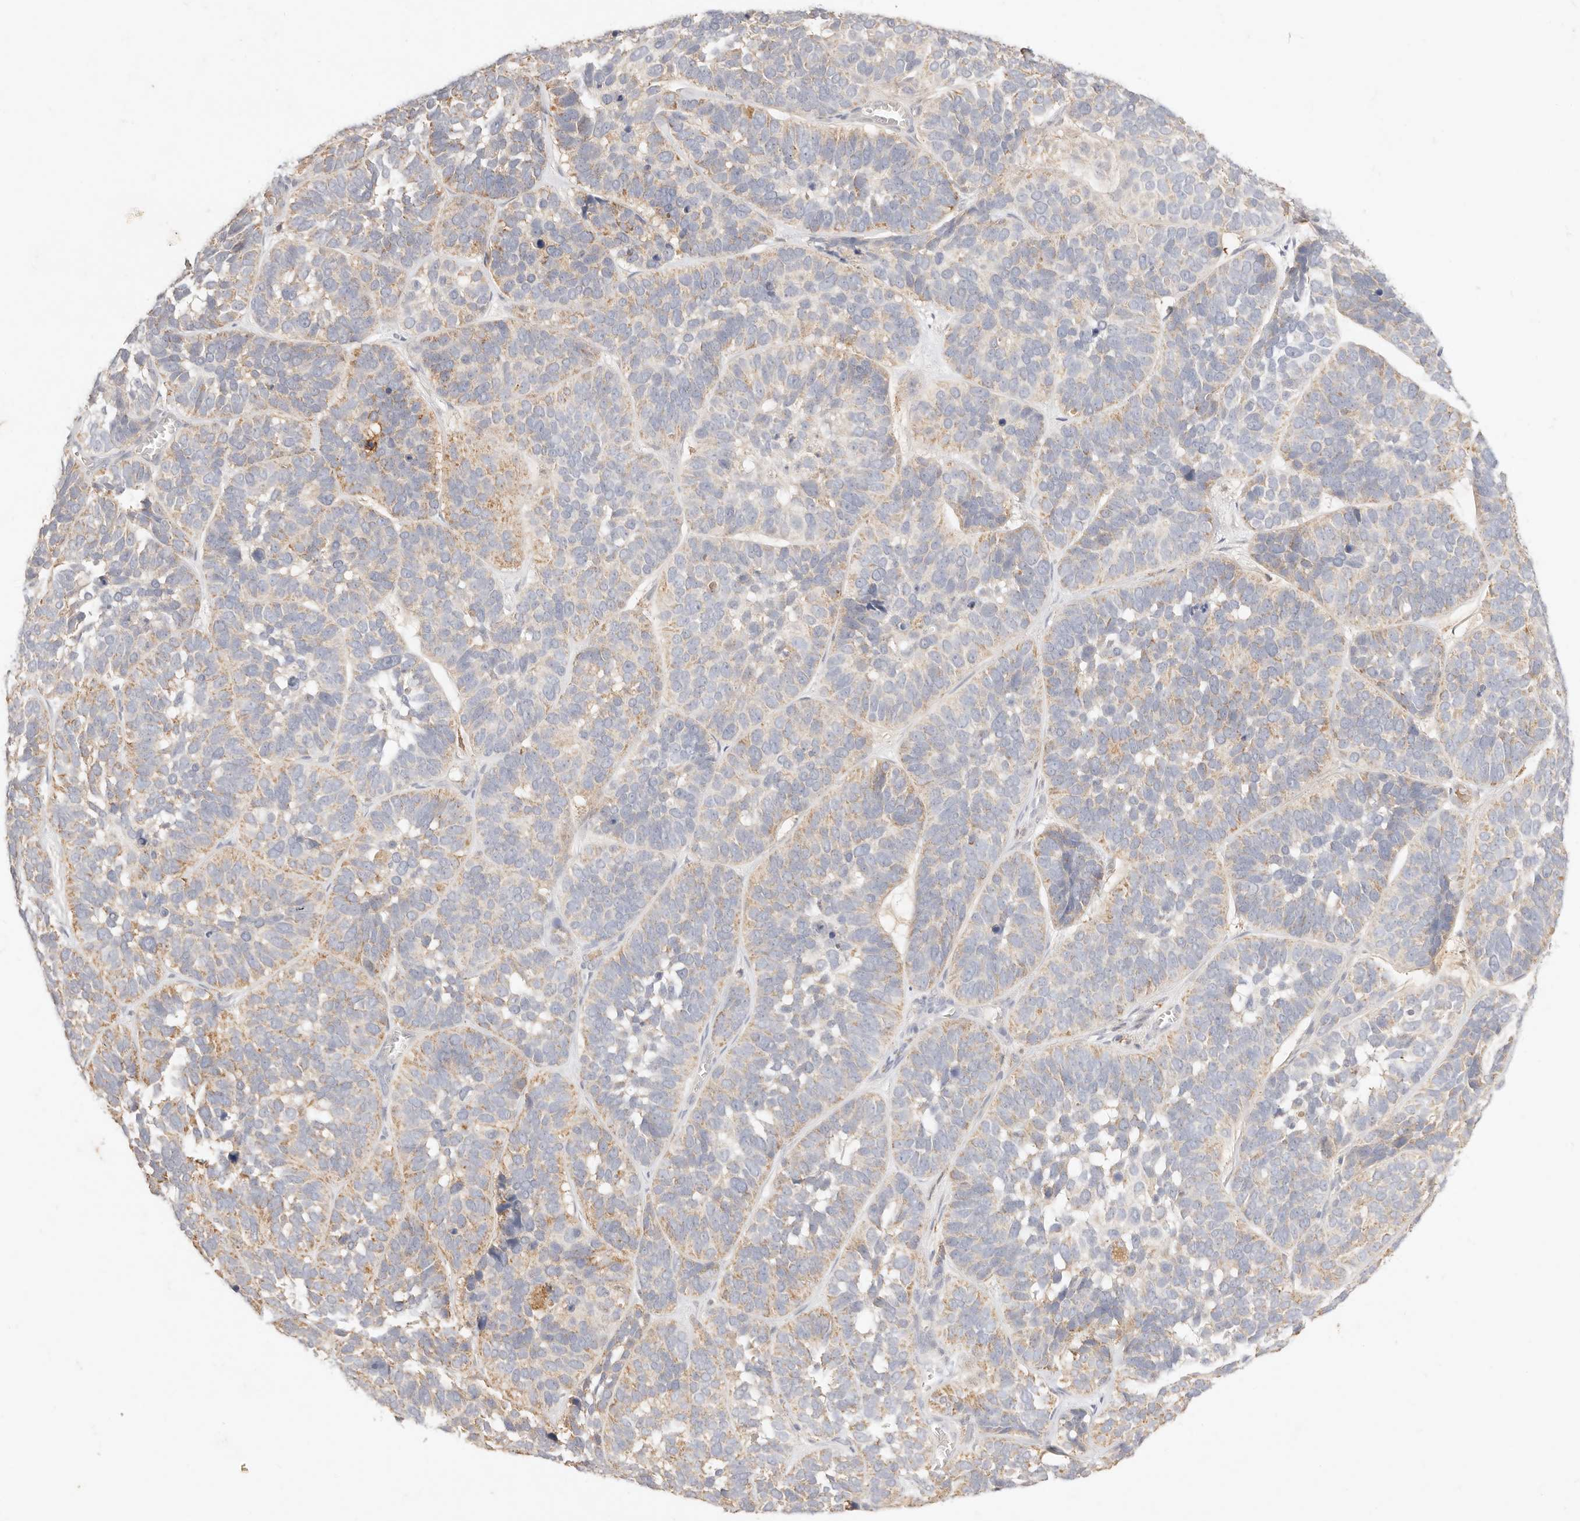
{"staining": {"intensity": "weak", "quantity": "25%-75%", "location": "cytoplasmic/membranous"}, "tissue": "skin cancer", "cell_type": "Tumor cells", "image_type": "cancer", "snomed": [{"axis": "morphology", "description": "Basal cell carcinoma"}, {"axis": "topography", "description": "Skin"}], "caption": "Protein analysis of skin basal cell carcinoma tissue shows weak cytoplasmic/membranous positivity in approximately 25%-75% of tumor cells.", "gene": "HK2", "patient": {"sex": "male", "age": 62}}